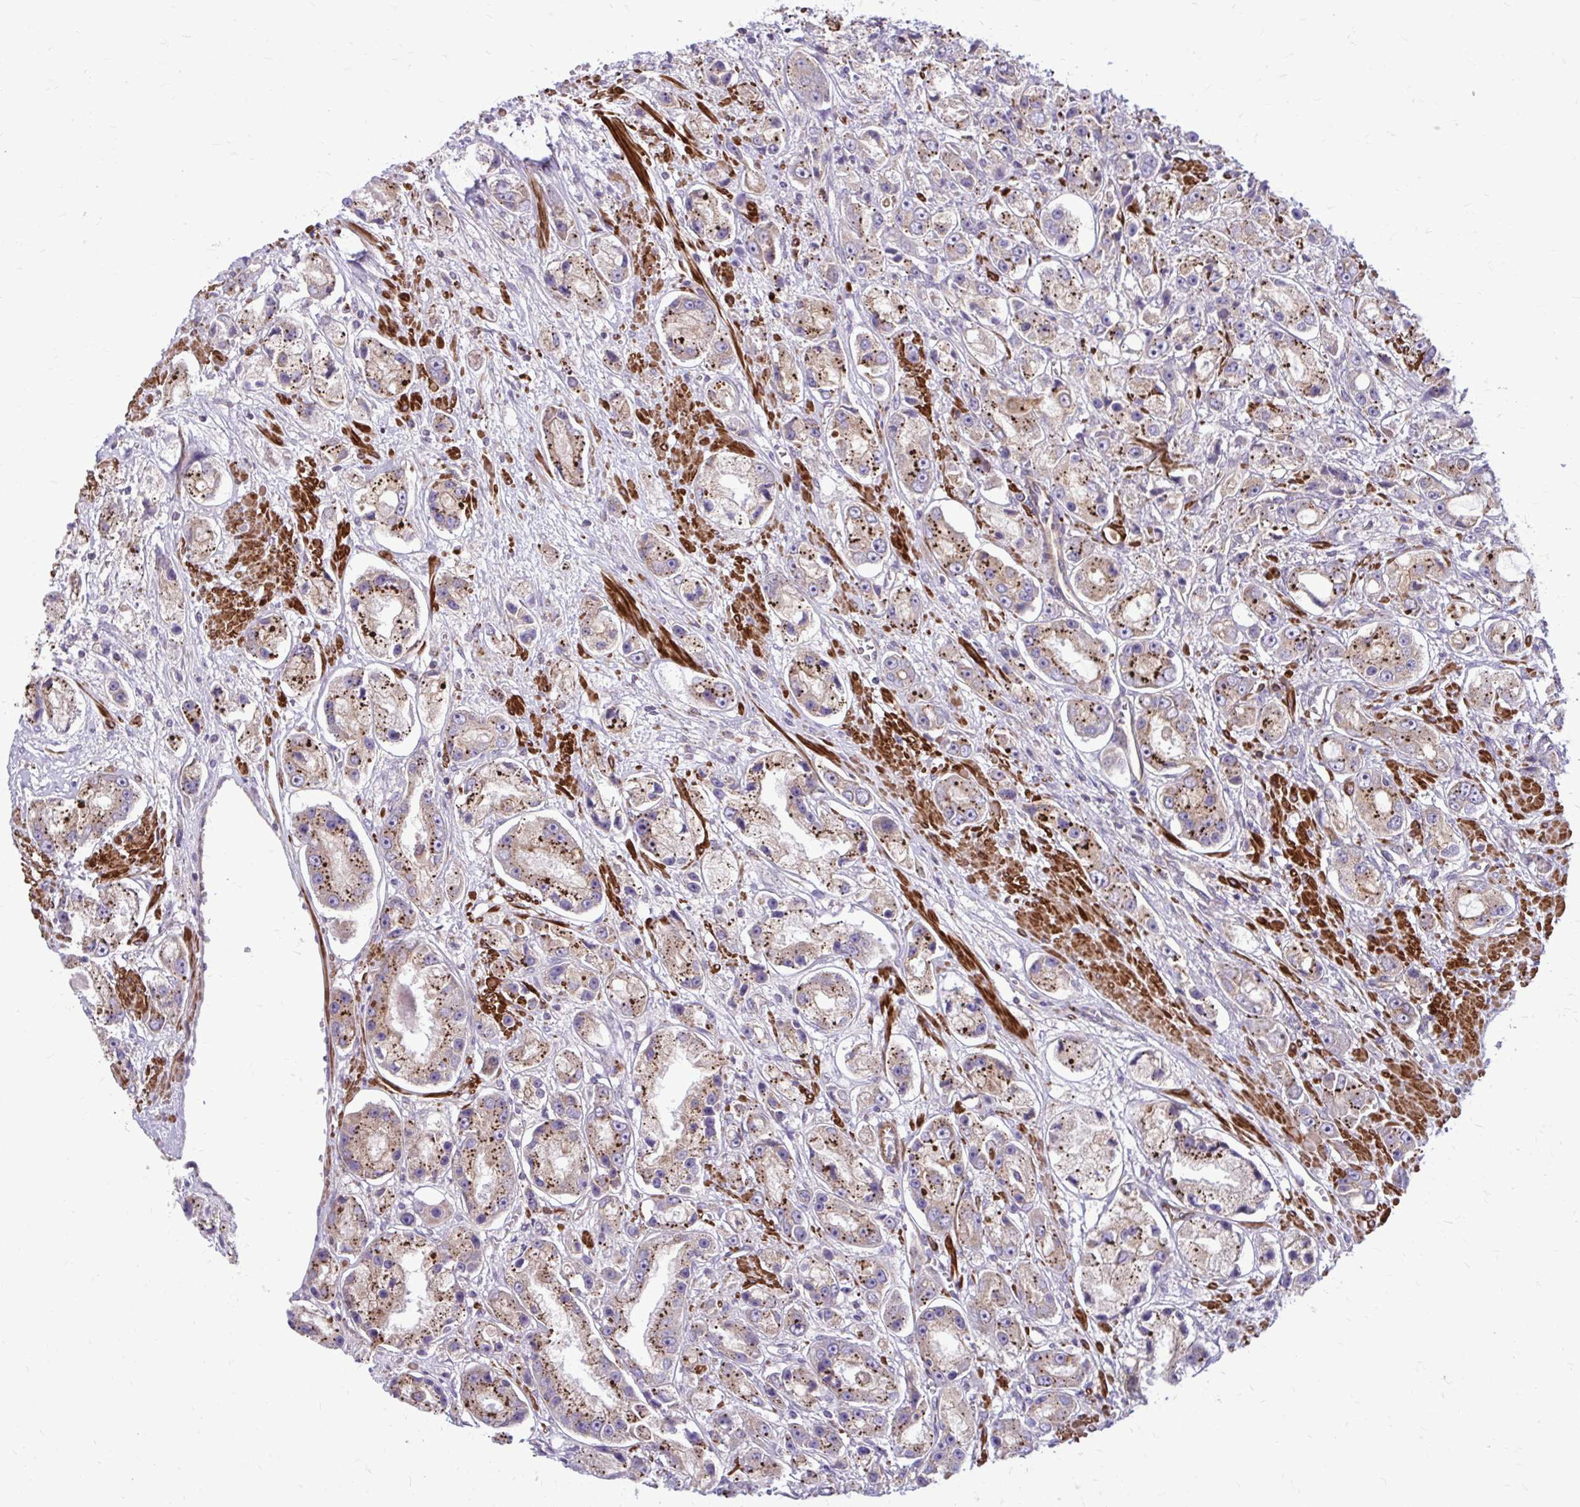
{"staining": {"intensity": "moderate", "quantity": ">75%", "location": "cytoplasmic/membranous"}, "tissue": "prostate cancer", "cell_type": "Tumor cells", "image_type": "cancer", "snomed": [{"axis": "morphology", "description": "Adenocarcinoma, High grade"}, {"axis": "topography", "description": "Prostate"}], "caption": "Protein staining of prostate high-grade adenocarcinoma tissue shows moderate cytoplasmic/membranous expression in approximately >75% of tumor cells.", "gene": "FAP", "patient": {"sex": "male", "age": 67}}